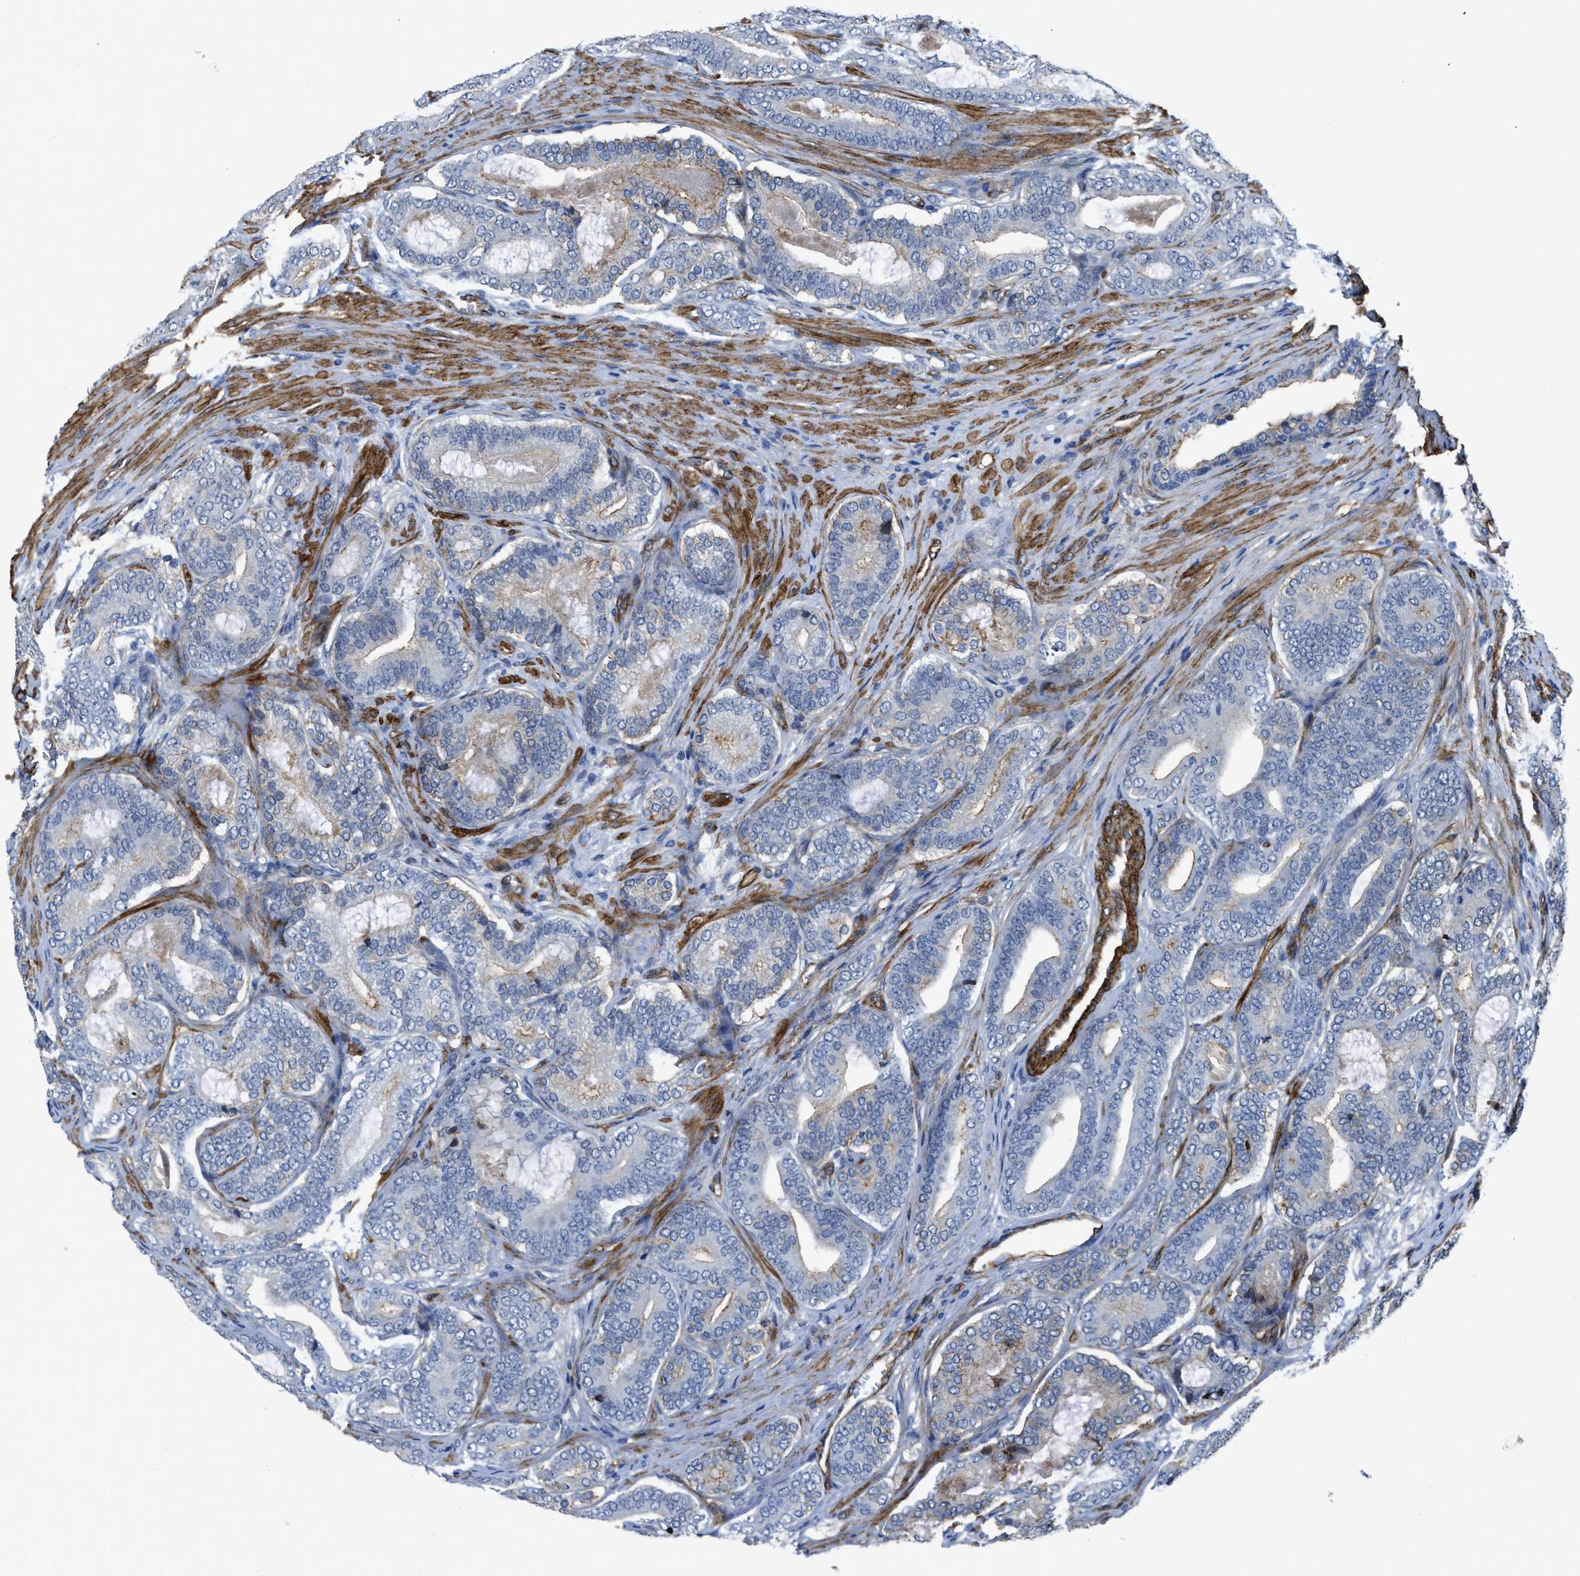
{"staining": {"intensity": "weak", "quantity": "<25%", "location": "cytoplasmic/membranous"}, "tissue": "prostate cancer", "cell_type": "Tumor cells", "image_type": "cancer", "snomed": [{"axis": "morphology", "description": "Adenocarcinoma, High grade"}, {"axis": "topography", "description": "Prostate"}], "caption": "Immunohistochemistry image of adenocarcinoma (high-grade) (prostate) stained for a protein (brown), which shows no staining in tumor cells. The staining is performed using DAB brown chromogen with nuclei counter-stained in using hematoxylin.", "gene": "NAB1", "patient": {"sex": "male", "age": 60}}